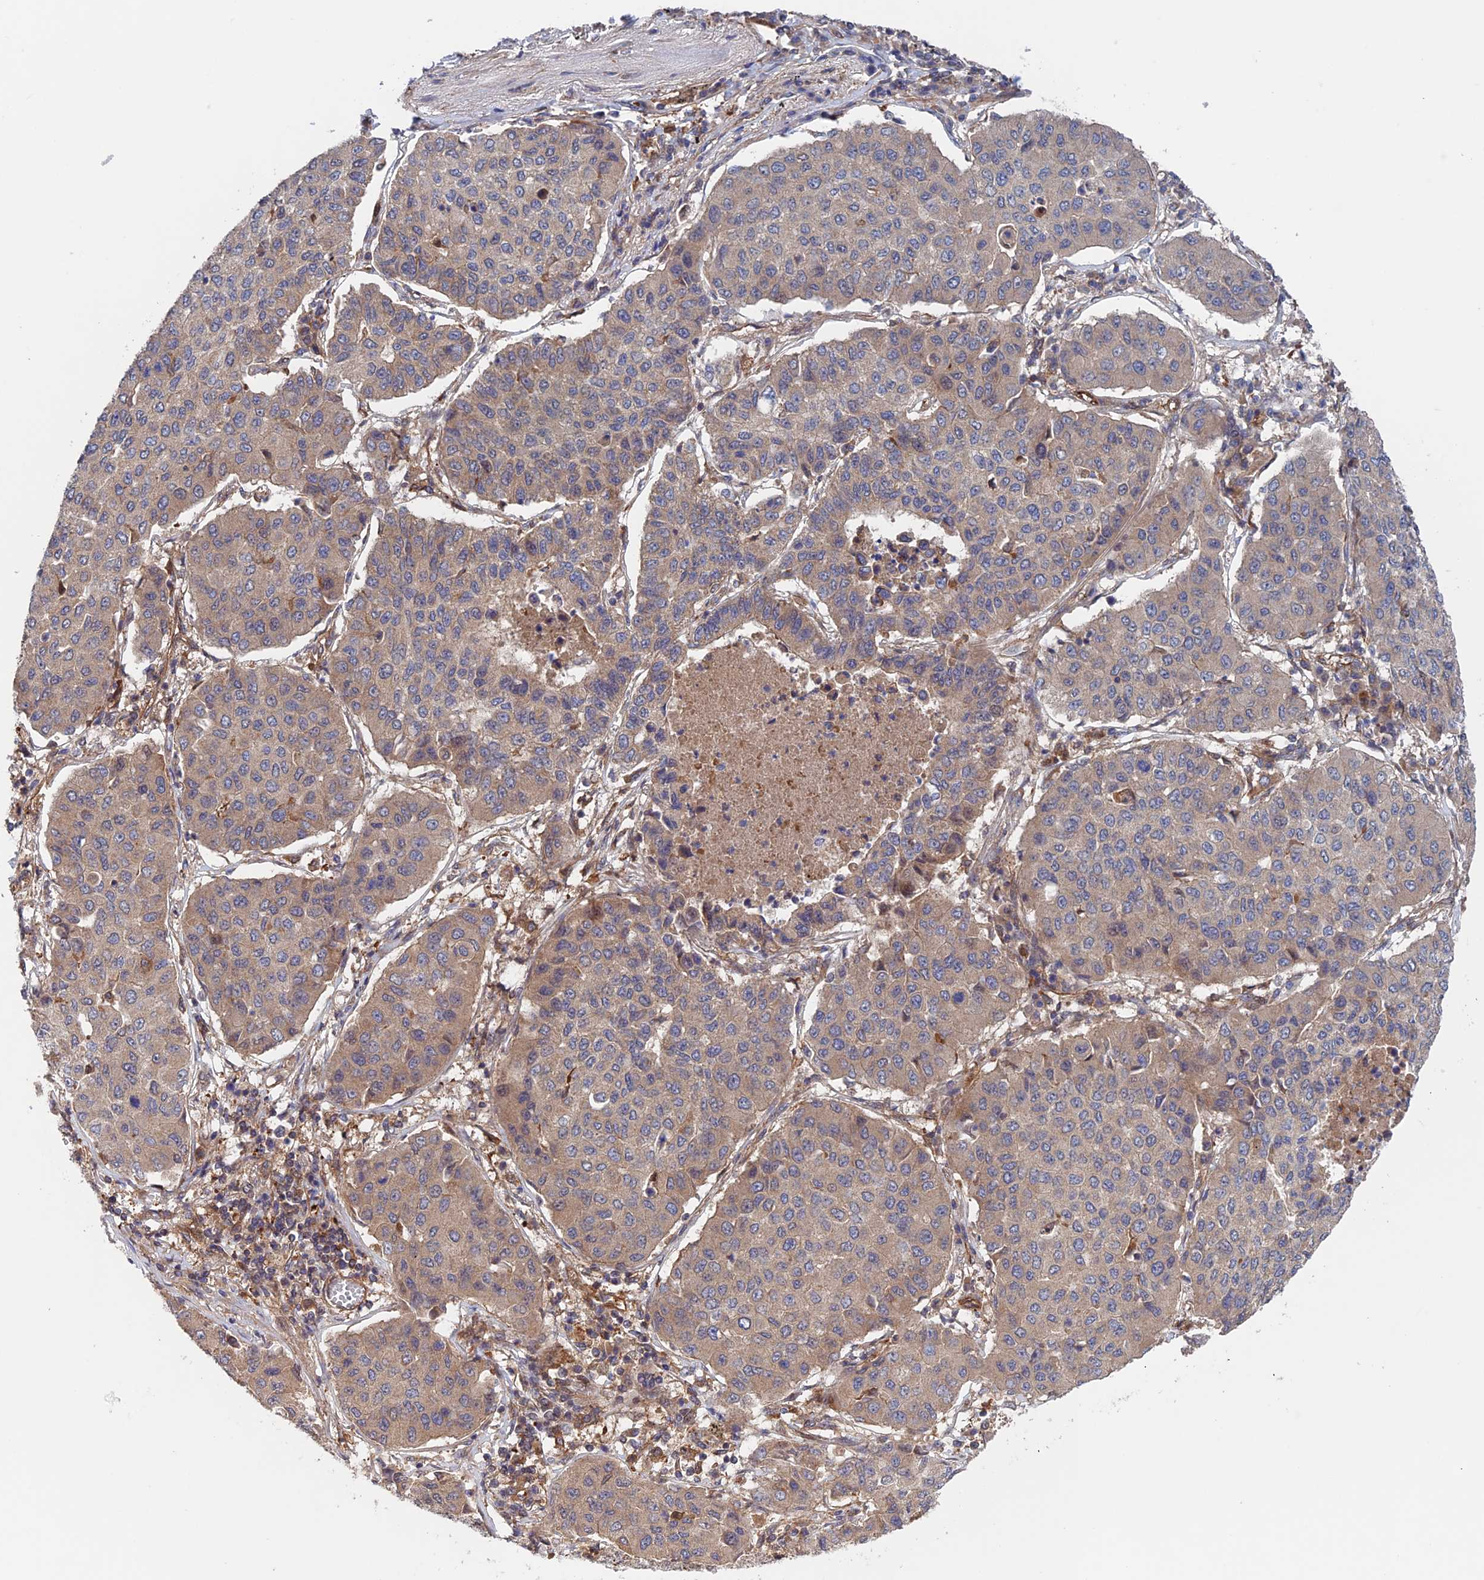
{"staining": {"intensity": "weak", "quantity": "25%-75%", "location": "cytoplasmic/membranous"}, "tissue": "lung cancer", "cell_type": "Tumor cells", "image_type": "cancer", "snomed": [{"axis": "morphology", "description": "Squamous cell carcinoma, NOS"}, {"axis": "topography", "description": "Lung"}], "caption": "Squamous cell carcinoma (lung) stained for a protein (brown) exhibits weak cytoplasmic/membranous positive positivity in approximately 25%-75% of tumor cells.", "gene": "NUDT16L1", "patient": {"sex": "male", "age": 74}}